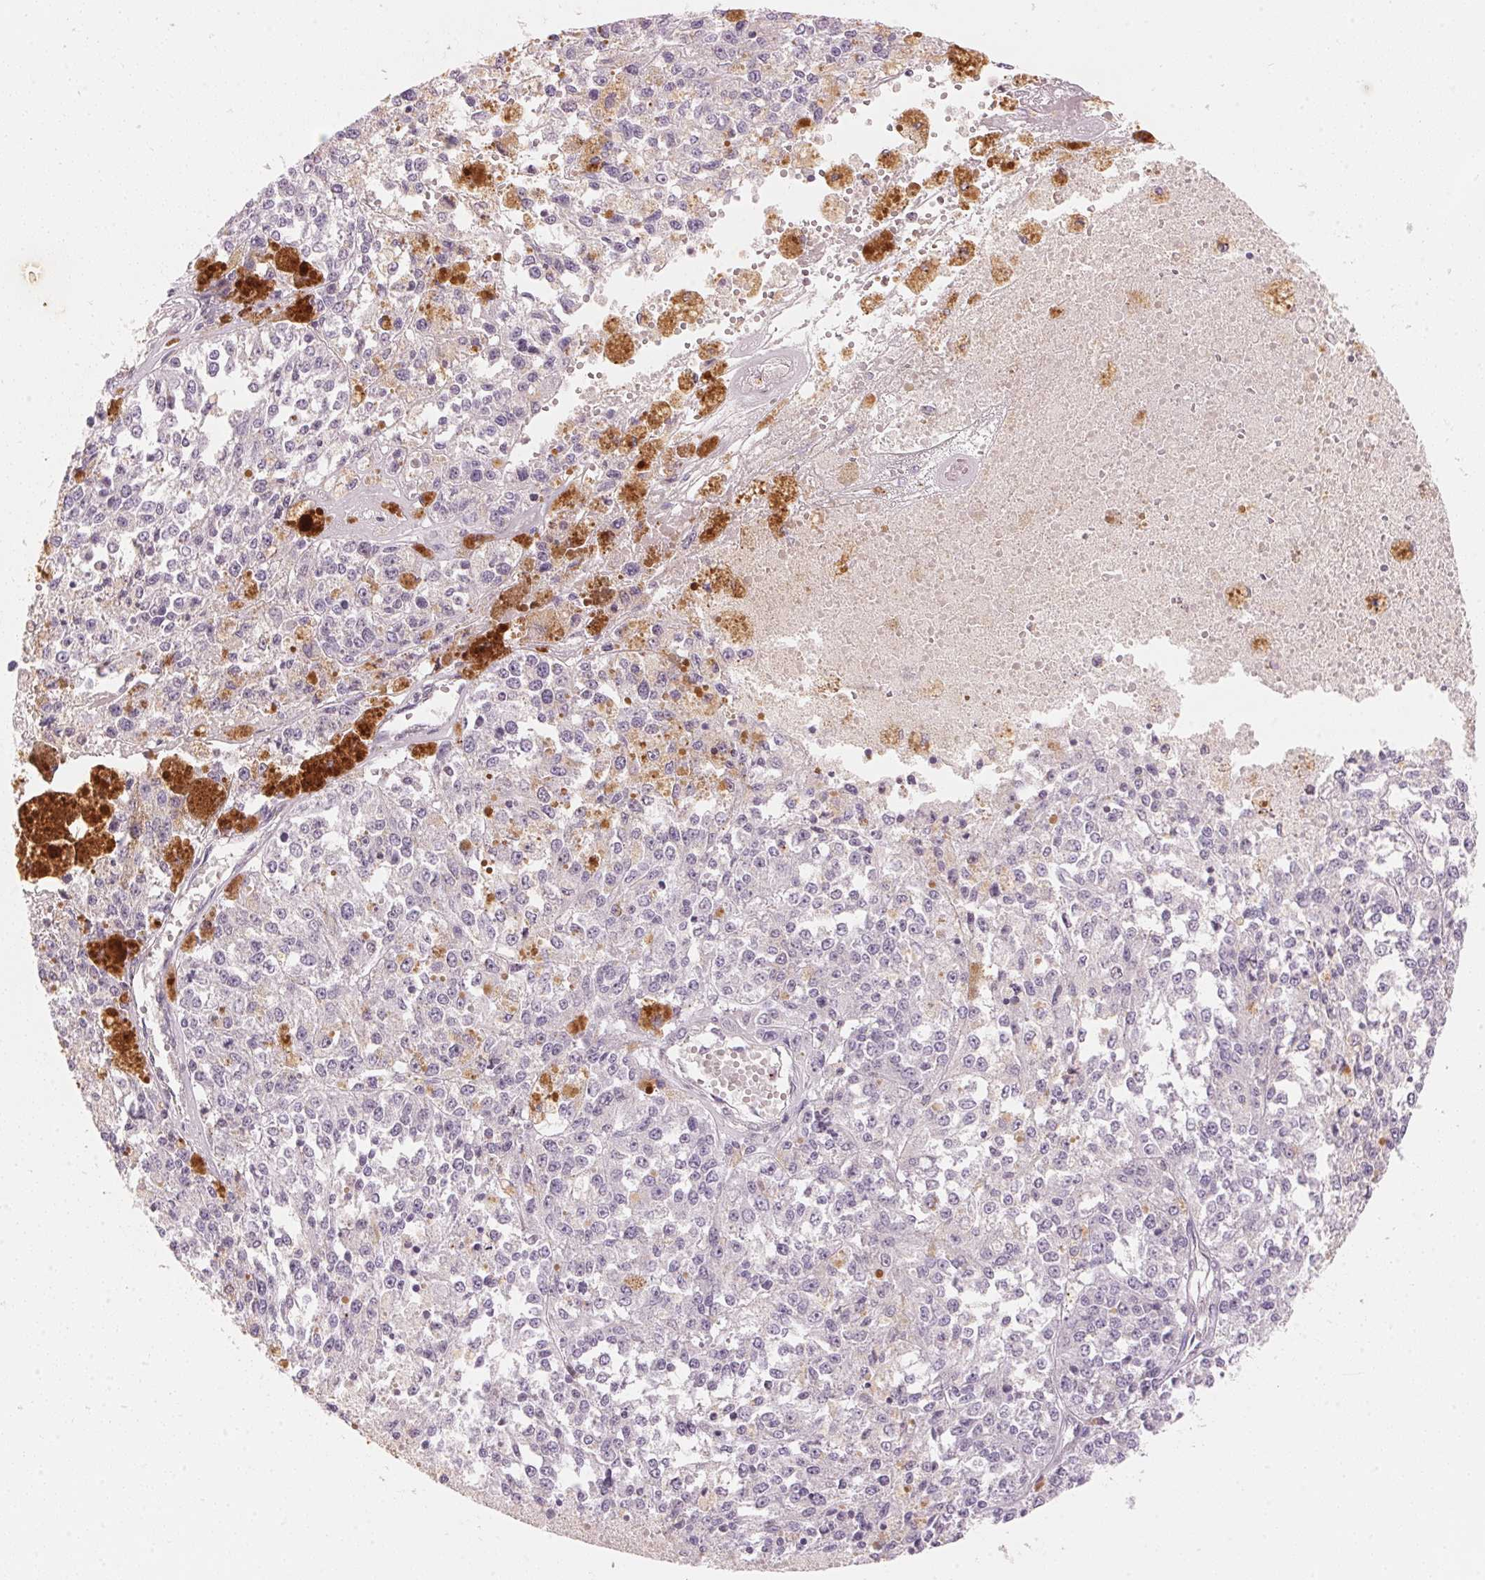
{"staining": {"intensity": "negative", "quantity": "none", "location": "none"}, "tissue": "melanoma", "cell_type": "Tumor cells", "image_type": "cancer", "snomed": [{"axis": "morphology", "description": "Malignant melanoma, Metastatic site"}, {"axis": "topography", "description": "Lymph node"}], "caption": "An image of human malignant melanoma (metastatic site) is negative for staining in tumor cells.", "gene": "HOXB13", "patient": {"sex": "female", "age": 64}}